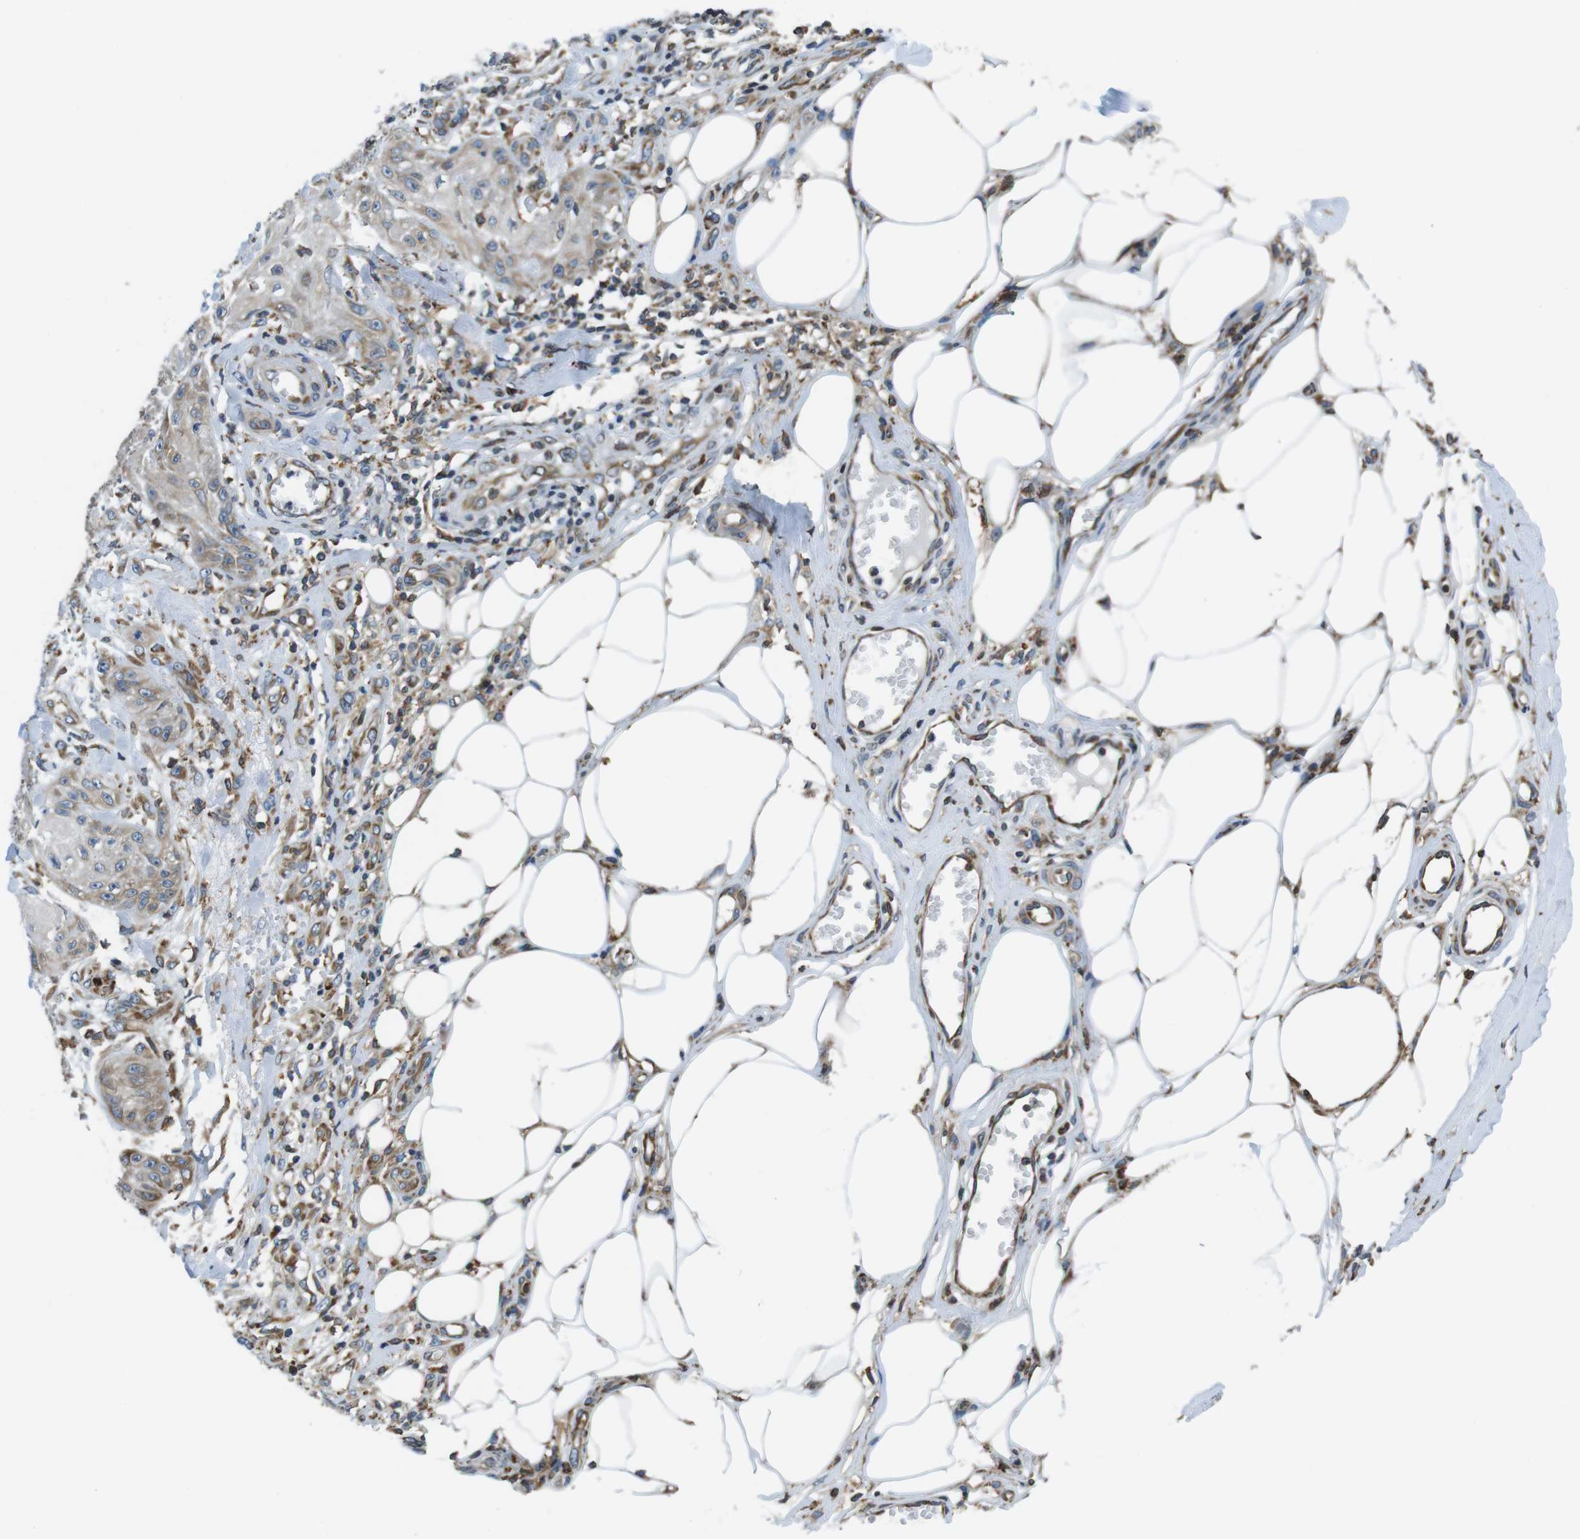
{"staining": {"intensity": "weak", "quantity": "<25%", "location": "cytoplasmic/membranous"}, "tissue": "skin cancer", "cell_type": "Tumor cells", "image_type": "cancer", "snomed": [{"axis": "morphology", "description": "Squamous cell carcinoma, NOS"}, {"axis": "topography", "description": "Skin"}], "caption": "Human skin cancer stained for a protein using immunohistochemistry (IHC) demonstrates no expression in tumor cells.", "gene": "UGGT1", "patient": {"sex": "male", "age": 74}}